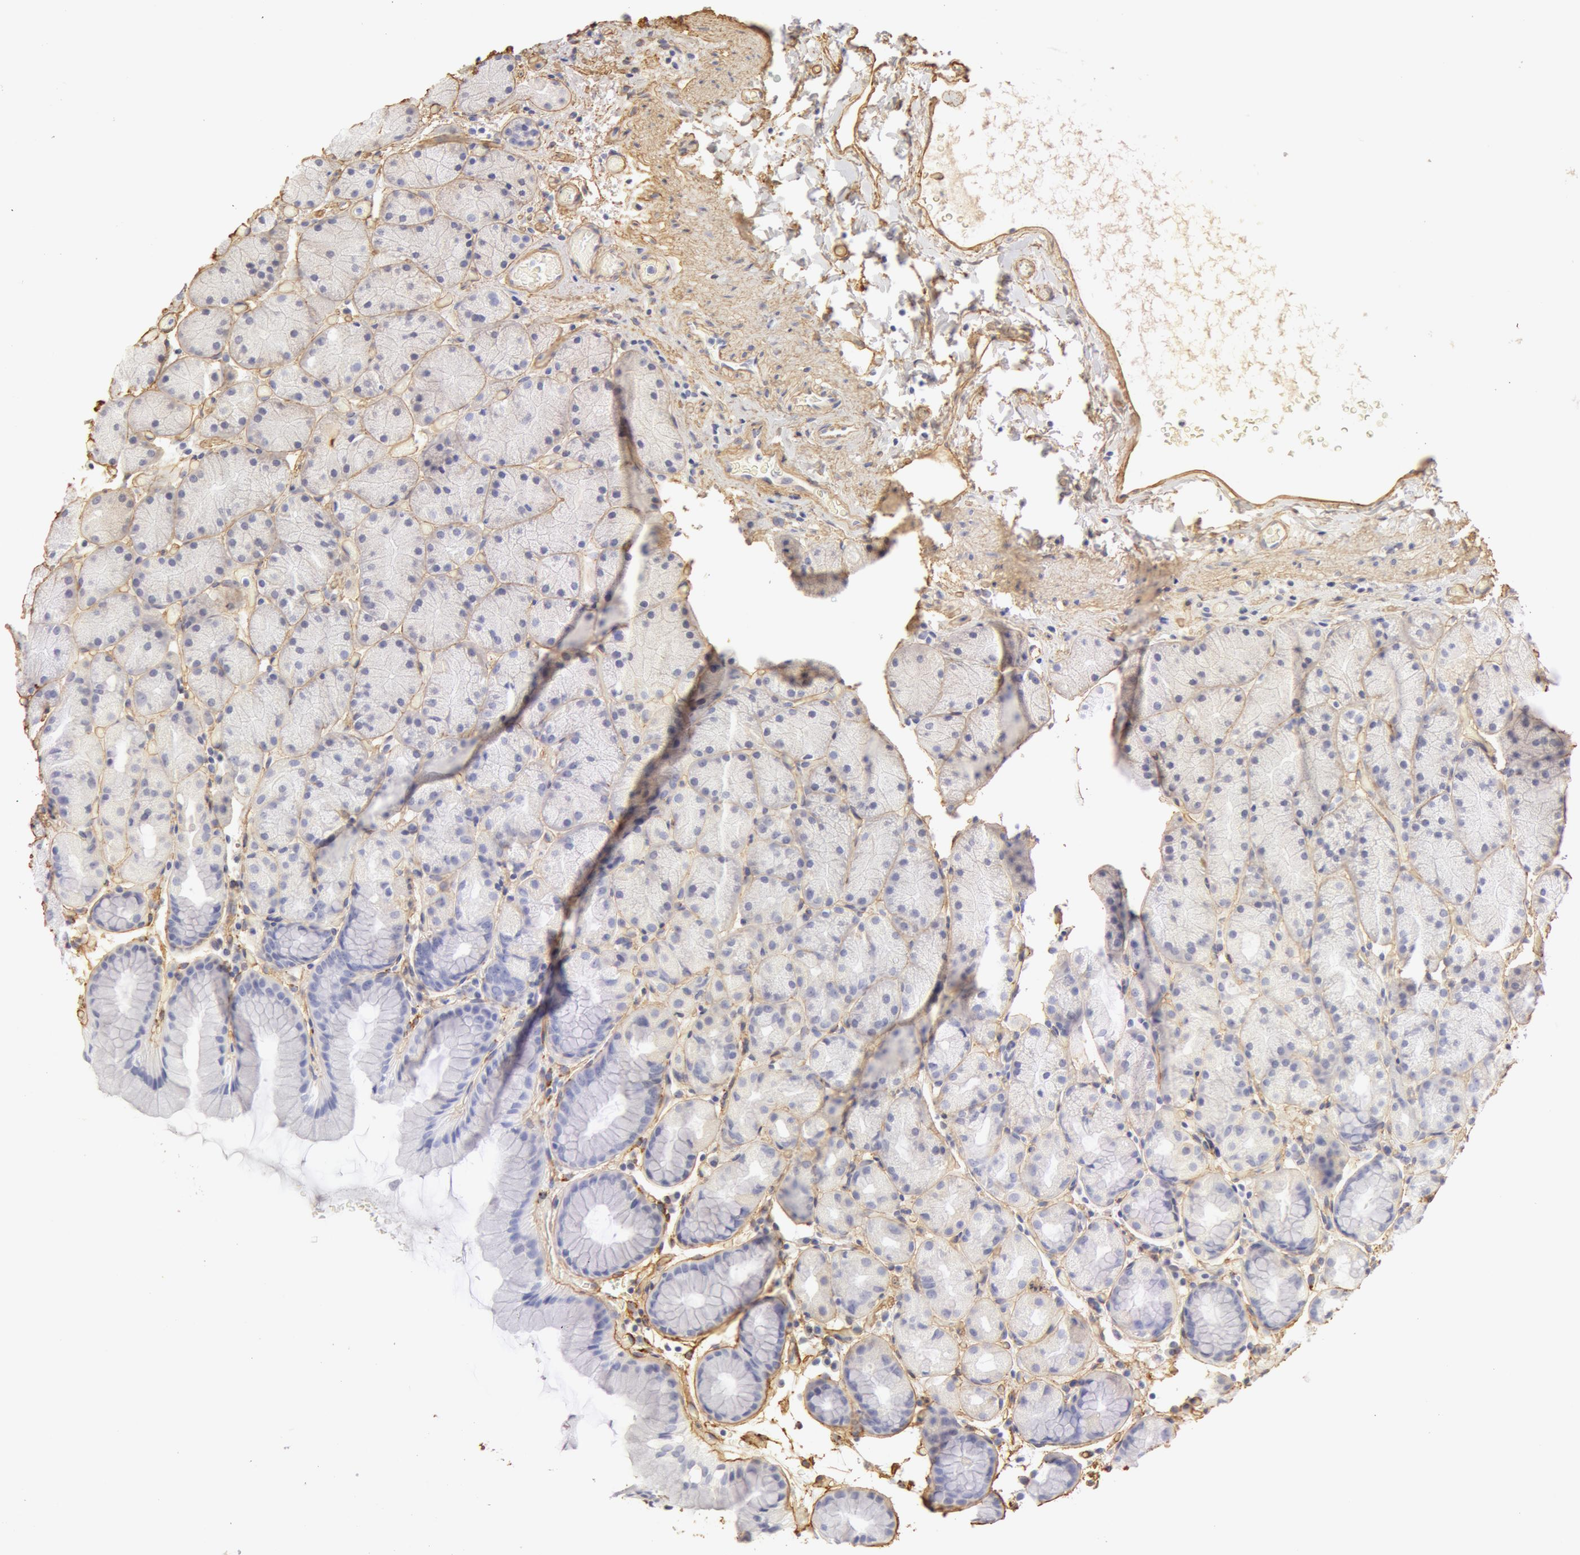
{"staining": {"intensity": "negative", "quantity": "none", "location": "none"}, "tissue": "stomach", "cell_type": "Glandular cells", "image_type": "normal", "snomed": [{"axis": "morphology", "description": "Normal tissue, NOS"}, {"axis": "topography", "description": "Stomach, upper"}], "caption": "High magnification brightfield microscopy of normal stomach stained with DAB (3,3'-diaminobenzidine) (brown) and counterstained with hematoxylin (blue): glandular cells show no significant positivity. Brightfield microscopy of IHC stained with DAB (brown) and hematoxylin (blue), captured at high magnification.", "gene": "COL4A1", "patient": {"sex": "male", "age": 47}}